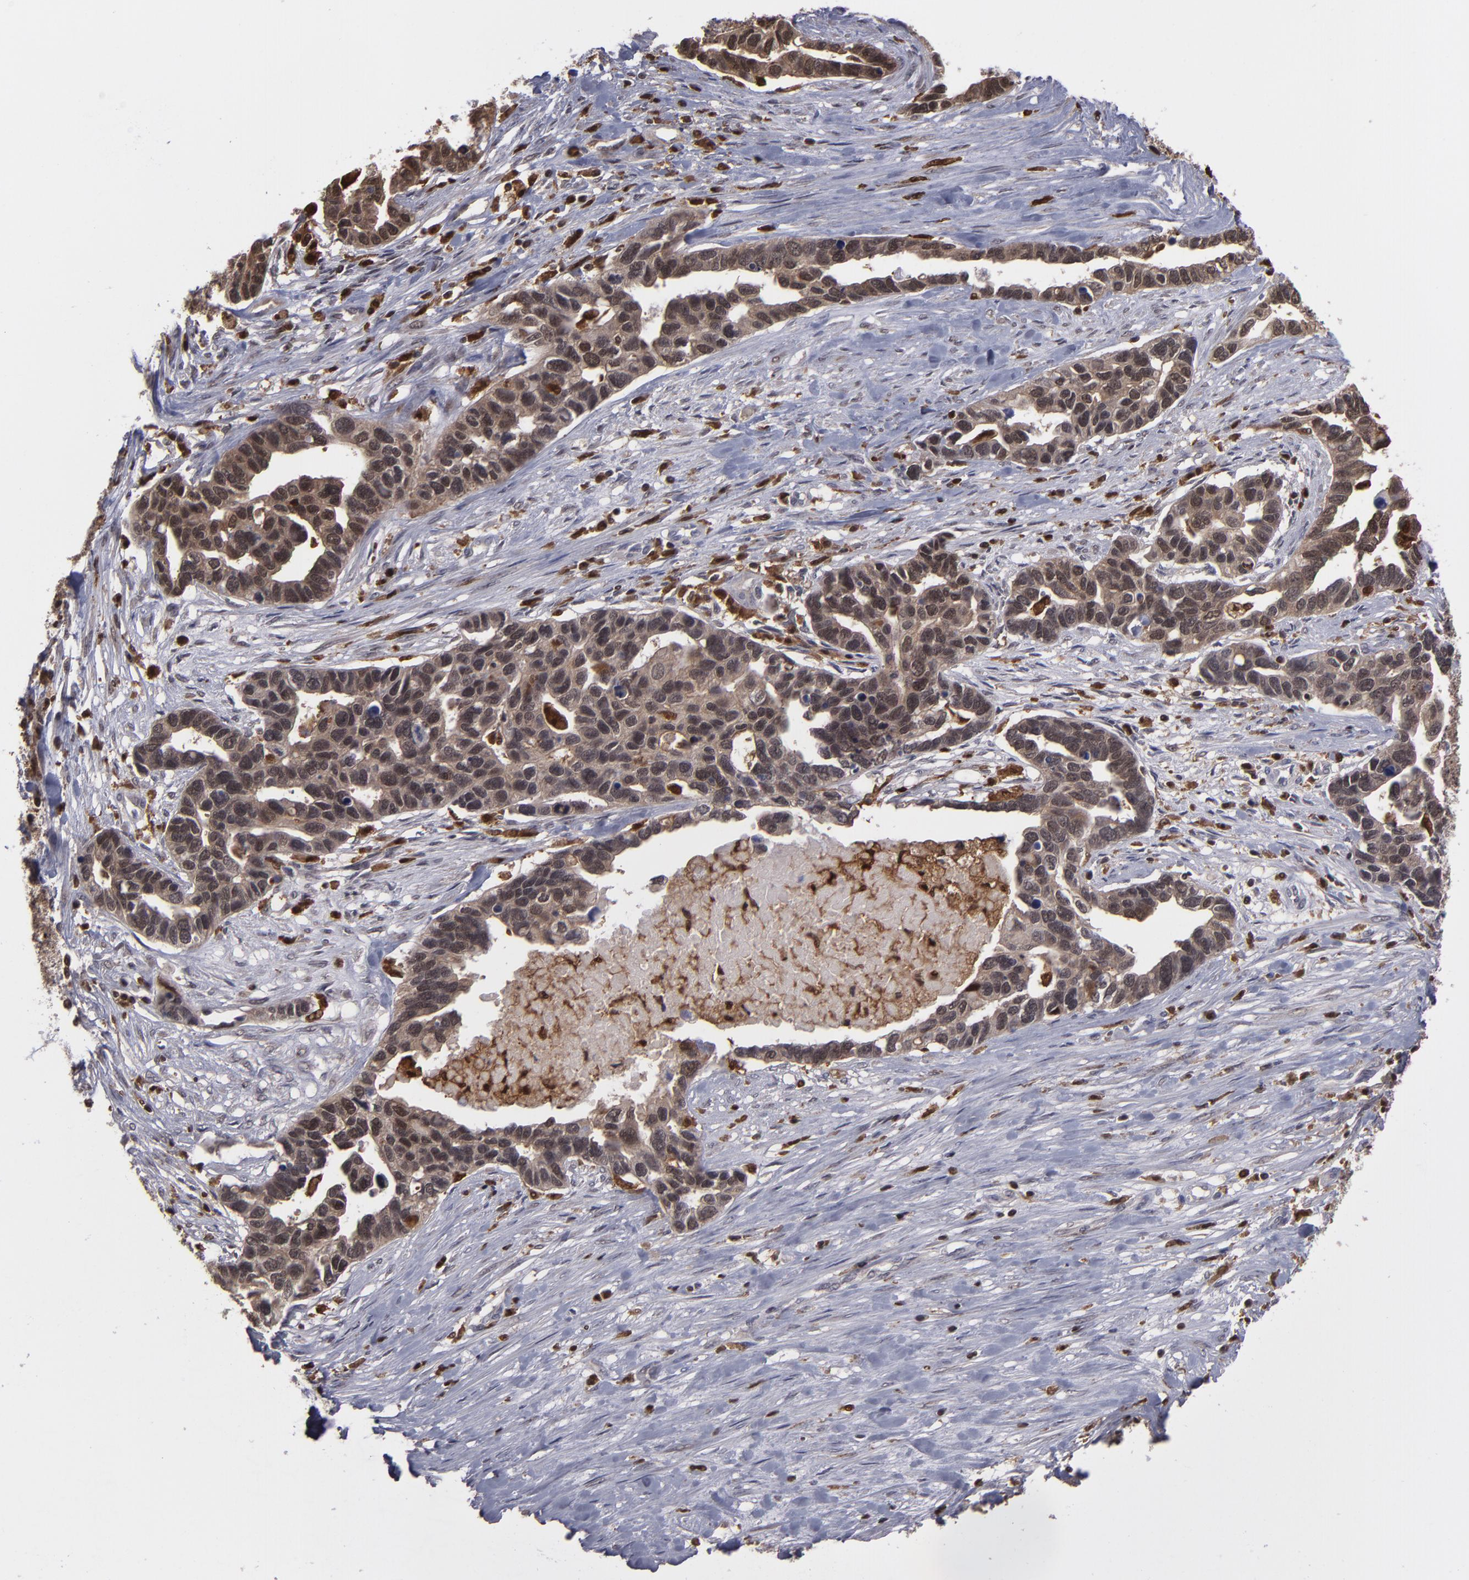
{"staining": {"intensity": "moderate", "quantity": ">75%", "location": "cytoplasmic/membranous,nuclear"}, "tissue": "ovarian cancer", "cell_type": "Tumor cells", "image_type": "cancer", "snomed": [{"axis": "morphology", "description": "Cystadenocarcinoma, serous, NOS"}, {"axis": "topography", "description": "Ovary"}], "caption": "There is medium levels of moderate cytoplasmic/membranous and nuclear expression in tumor cells of ovarian serous cystadenocarcinoma, as demonstrated by immunohistochemical staining (brown color).", "gene": "GRB2", "patient": {"sex": "female", "age": 54}}